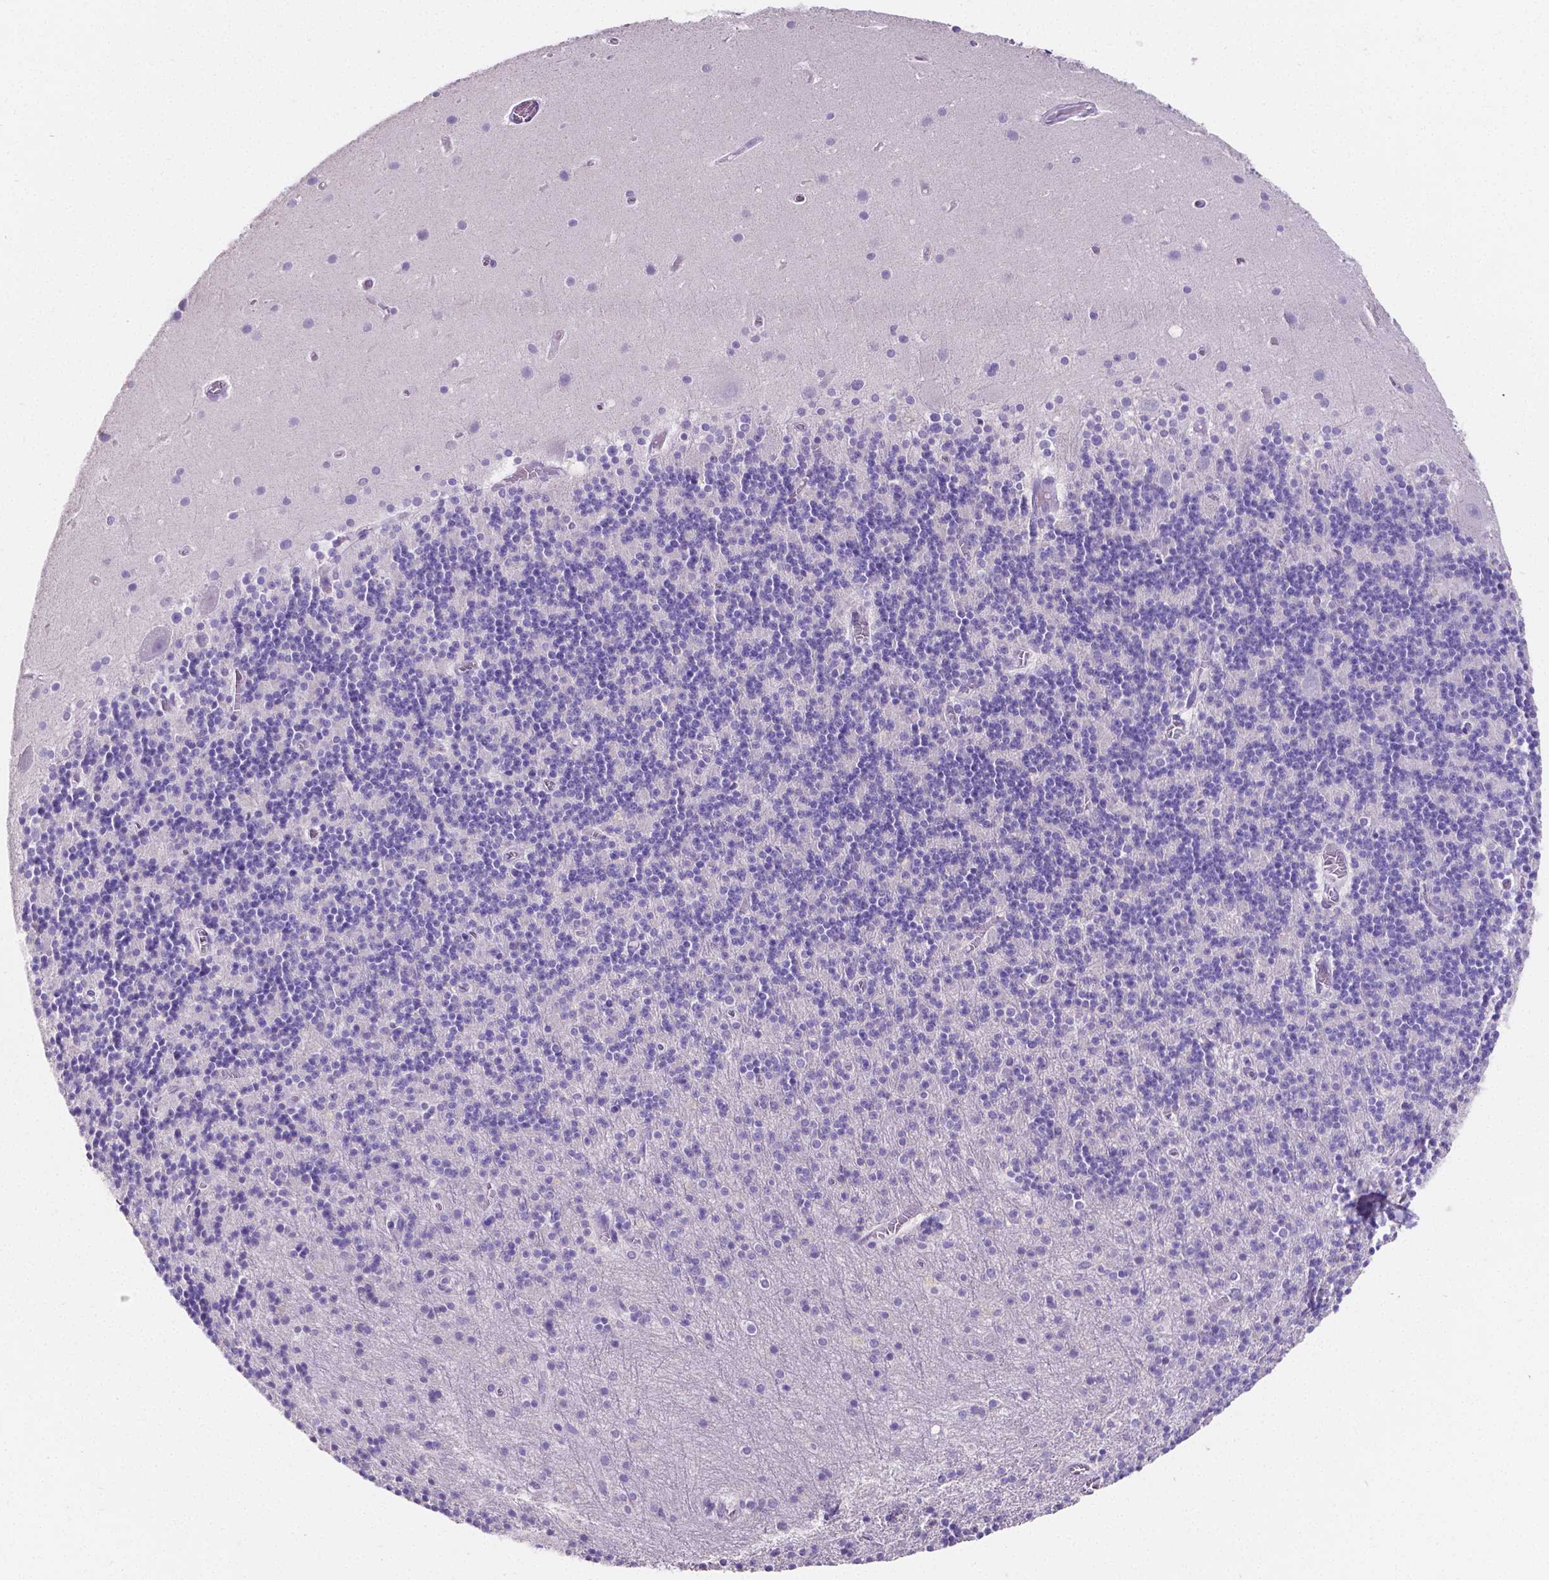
{"staining": {"intensity": "negative", "quantity": "none", "location": "none"}, "tissue": "cerebellum", "cell_type": "Cells in granular layer", "image_type": "normal", "snomed": [{"axis": "morphology", "description": "Normal tissue, NOS"}, {"axis": "topography", "description": "Cerebellum"}], "caption": "High power microscopy photomicrograph of an immunohistochemistry (IHC) image of benign cerebellum, revealing no significant staining in cells in granular layer.", "gene": "SATB2", "patient": {"sex": "male", "age": 70}}